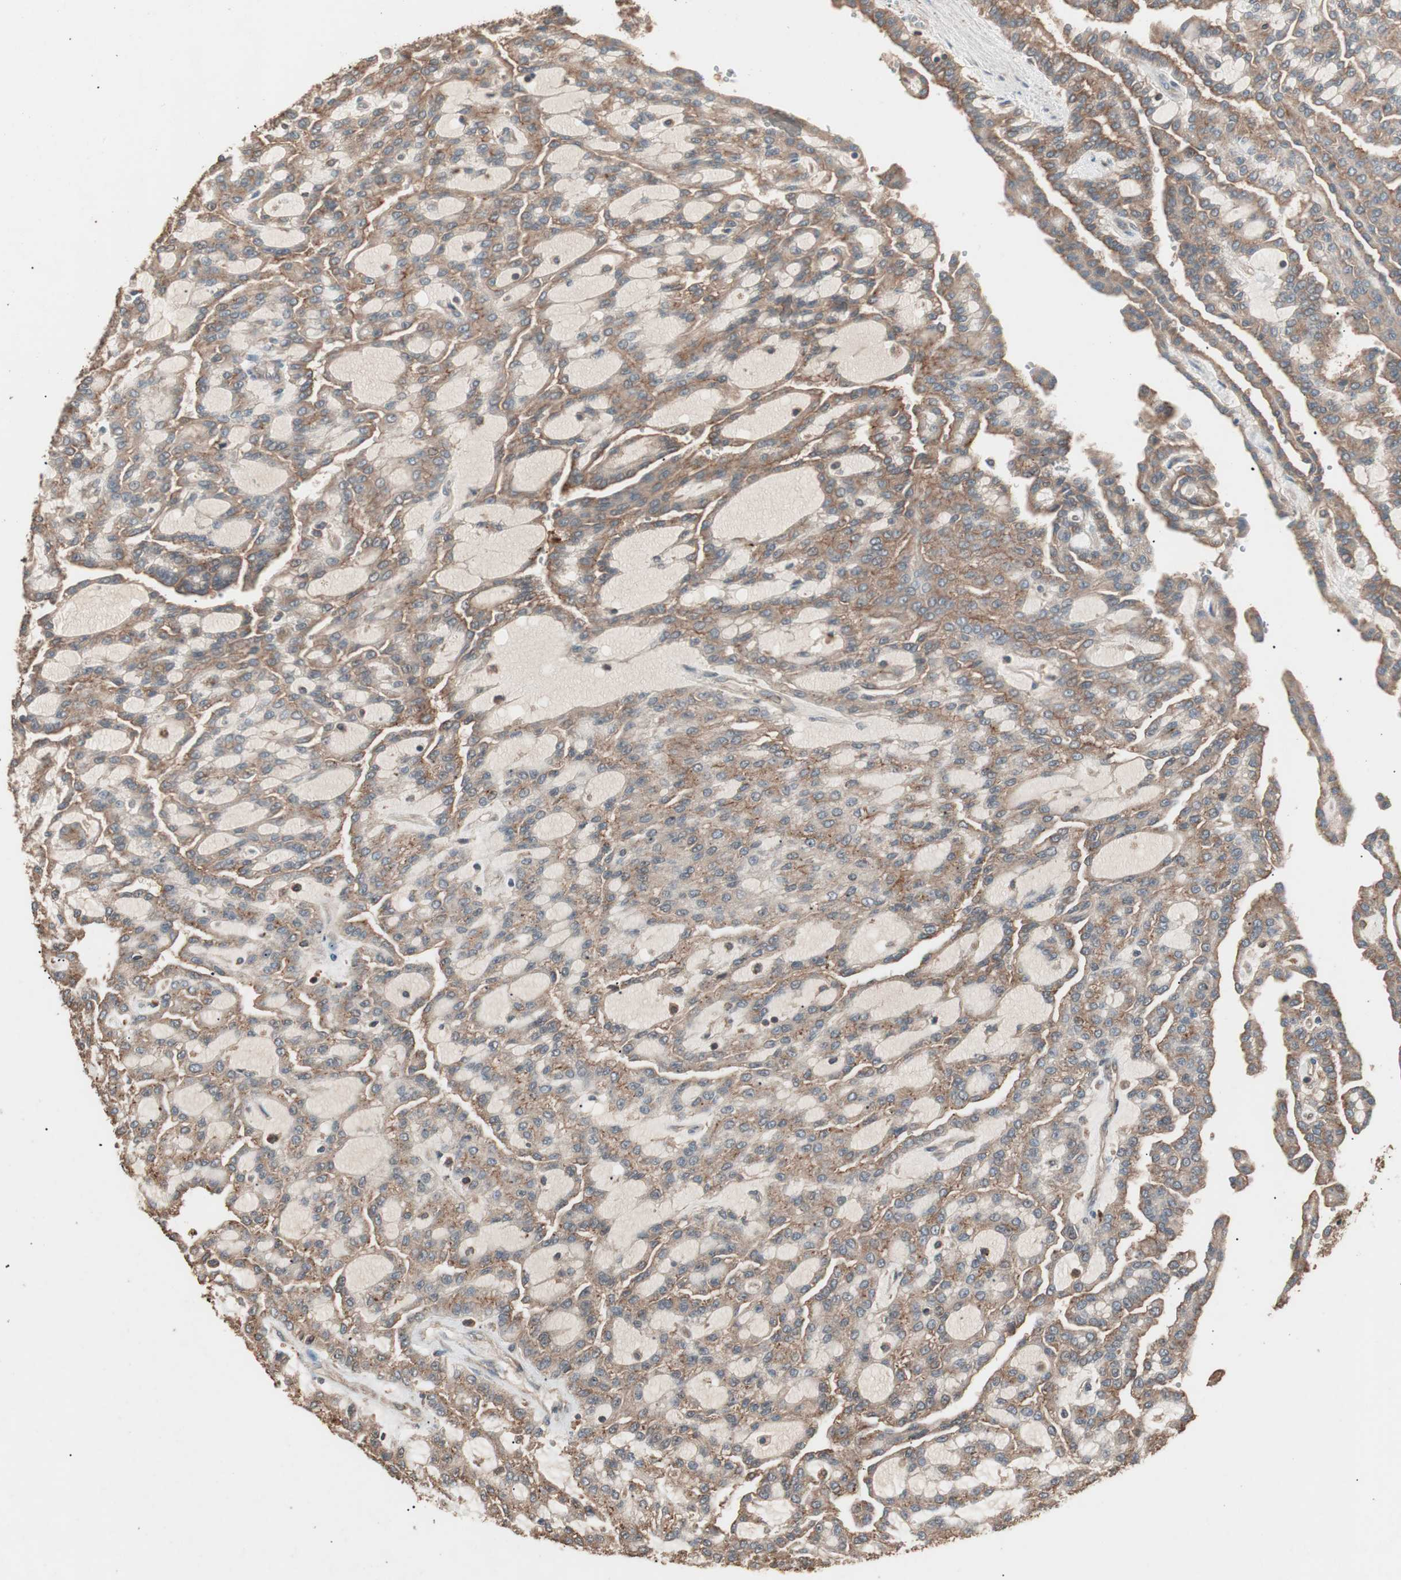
{"staining": {"intensity": "moderate", "quantity": ">75%", "location": "cytoplasmic/membranous"}, "tissue": "renal cancer", "cell_type": "Tumor cells", "image_type": "cancer", "snomed": [{"axis": "morphology", "description": "Adenocarcinoma, NOS"}, {"axis": "topography", "description": "Kidney"}], "caption": "Protein expression analysis of renal cancer exhibits moderate cytoplasmic/membranous positivity in about >75% of tumor cells. (DAB (3,3'-diaminobenzidine) IHC with brightfield microscopy, high magnification).", "gene": "CCN4", "patient": {"sex": "male", "age": 63}}